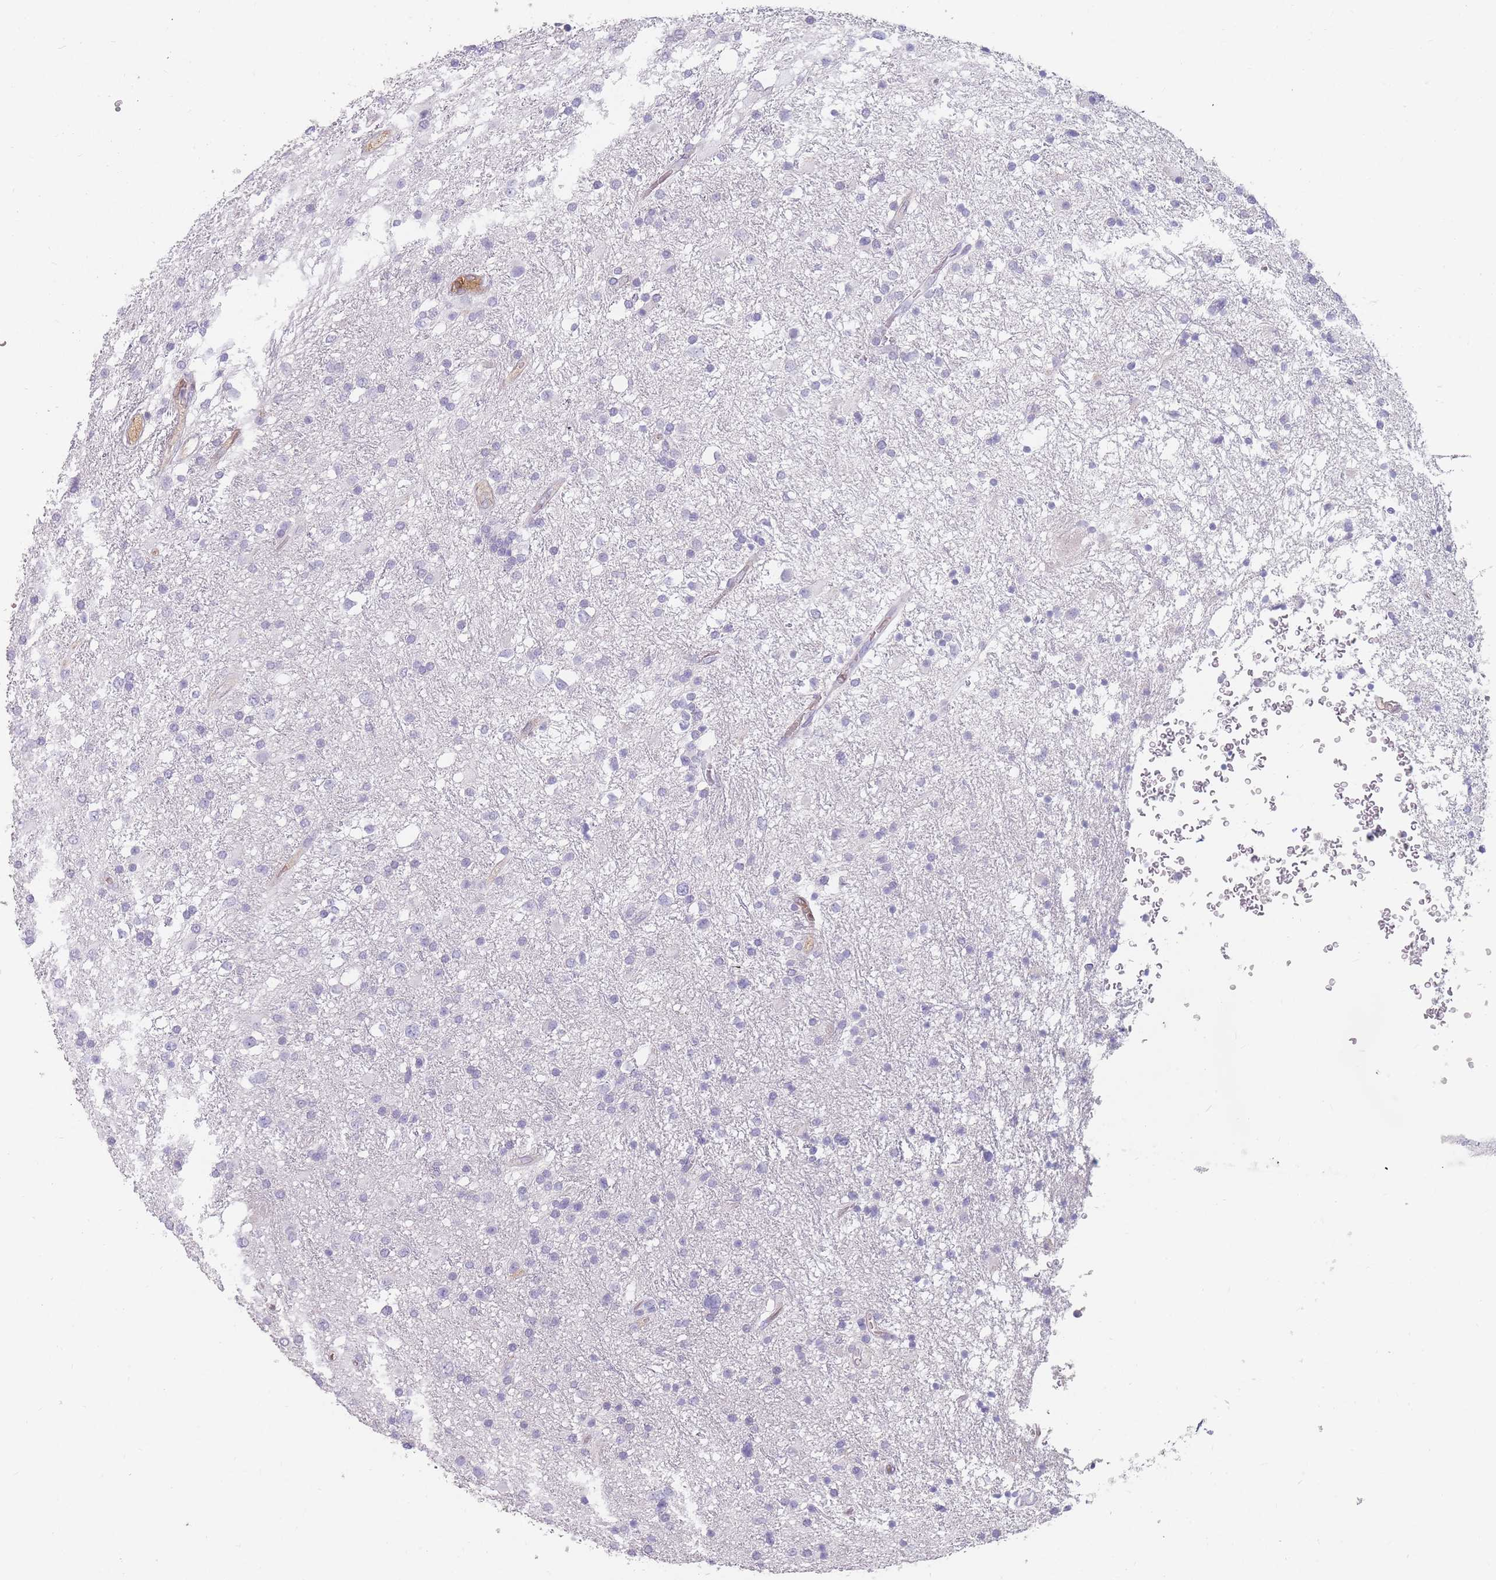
{"staining": {"intensity": "negative", "quantity": "none", "location": "none"}, "tissue": "glioma", "cell_type": "Tumor cells", "image_type": "cancer", "snomed": [{"axis": "morphology", "description": "Glioma, malignant, Low grade"}, {"axis": "topography", "description": "Brain"}], "caption": "The histopathology image demonstrates no staining of tumor cells in low-grade glioma (malignant).", "gene": "PRG4", "patient": {"sex": "female", "age": 32}}